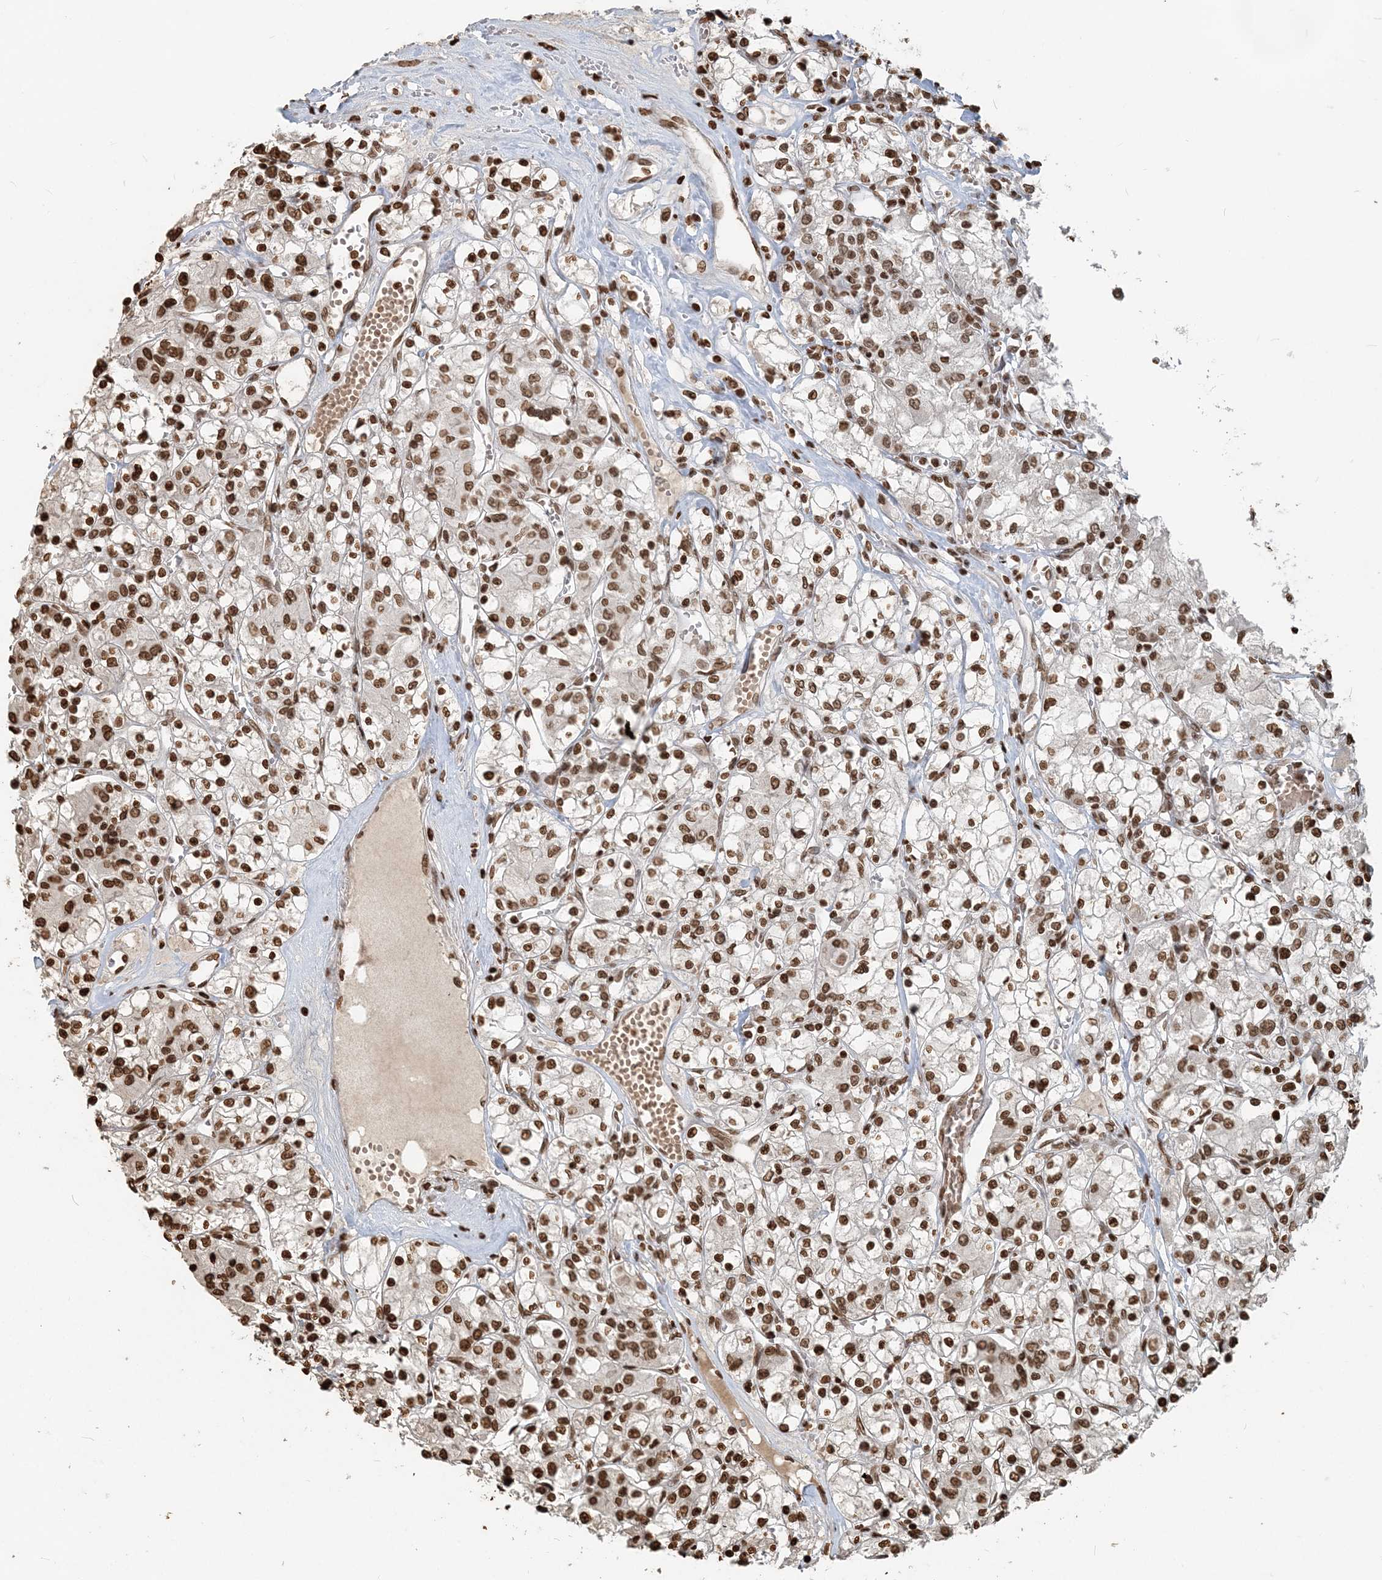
{"staining": {"intensity": "moderate", "quantity": ">75%", "location": "nuclear"}, "tissue": "renal cancer", "cell_type": "Tumor cells", "image_type": "cancer", "snomed": [{"axis": "morphology", "description": "Adenocarcinoma, NOS"}, {"axis": "topography", "description": "Kidney"}], "caption": "There is medium levels of moderate nuclear expression in tumor cells of adenocarcinoma (renal), as demonstrated by immunohistochemical staining (brown color).", "gene": "H3-3B", "patient": {"sex": "female", "age": 59}}